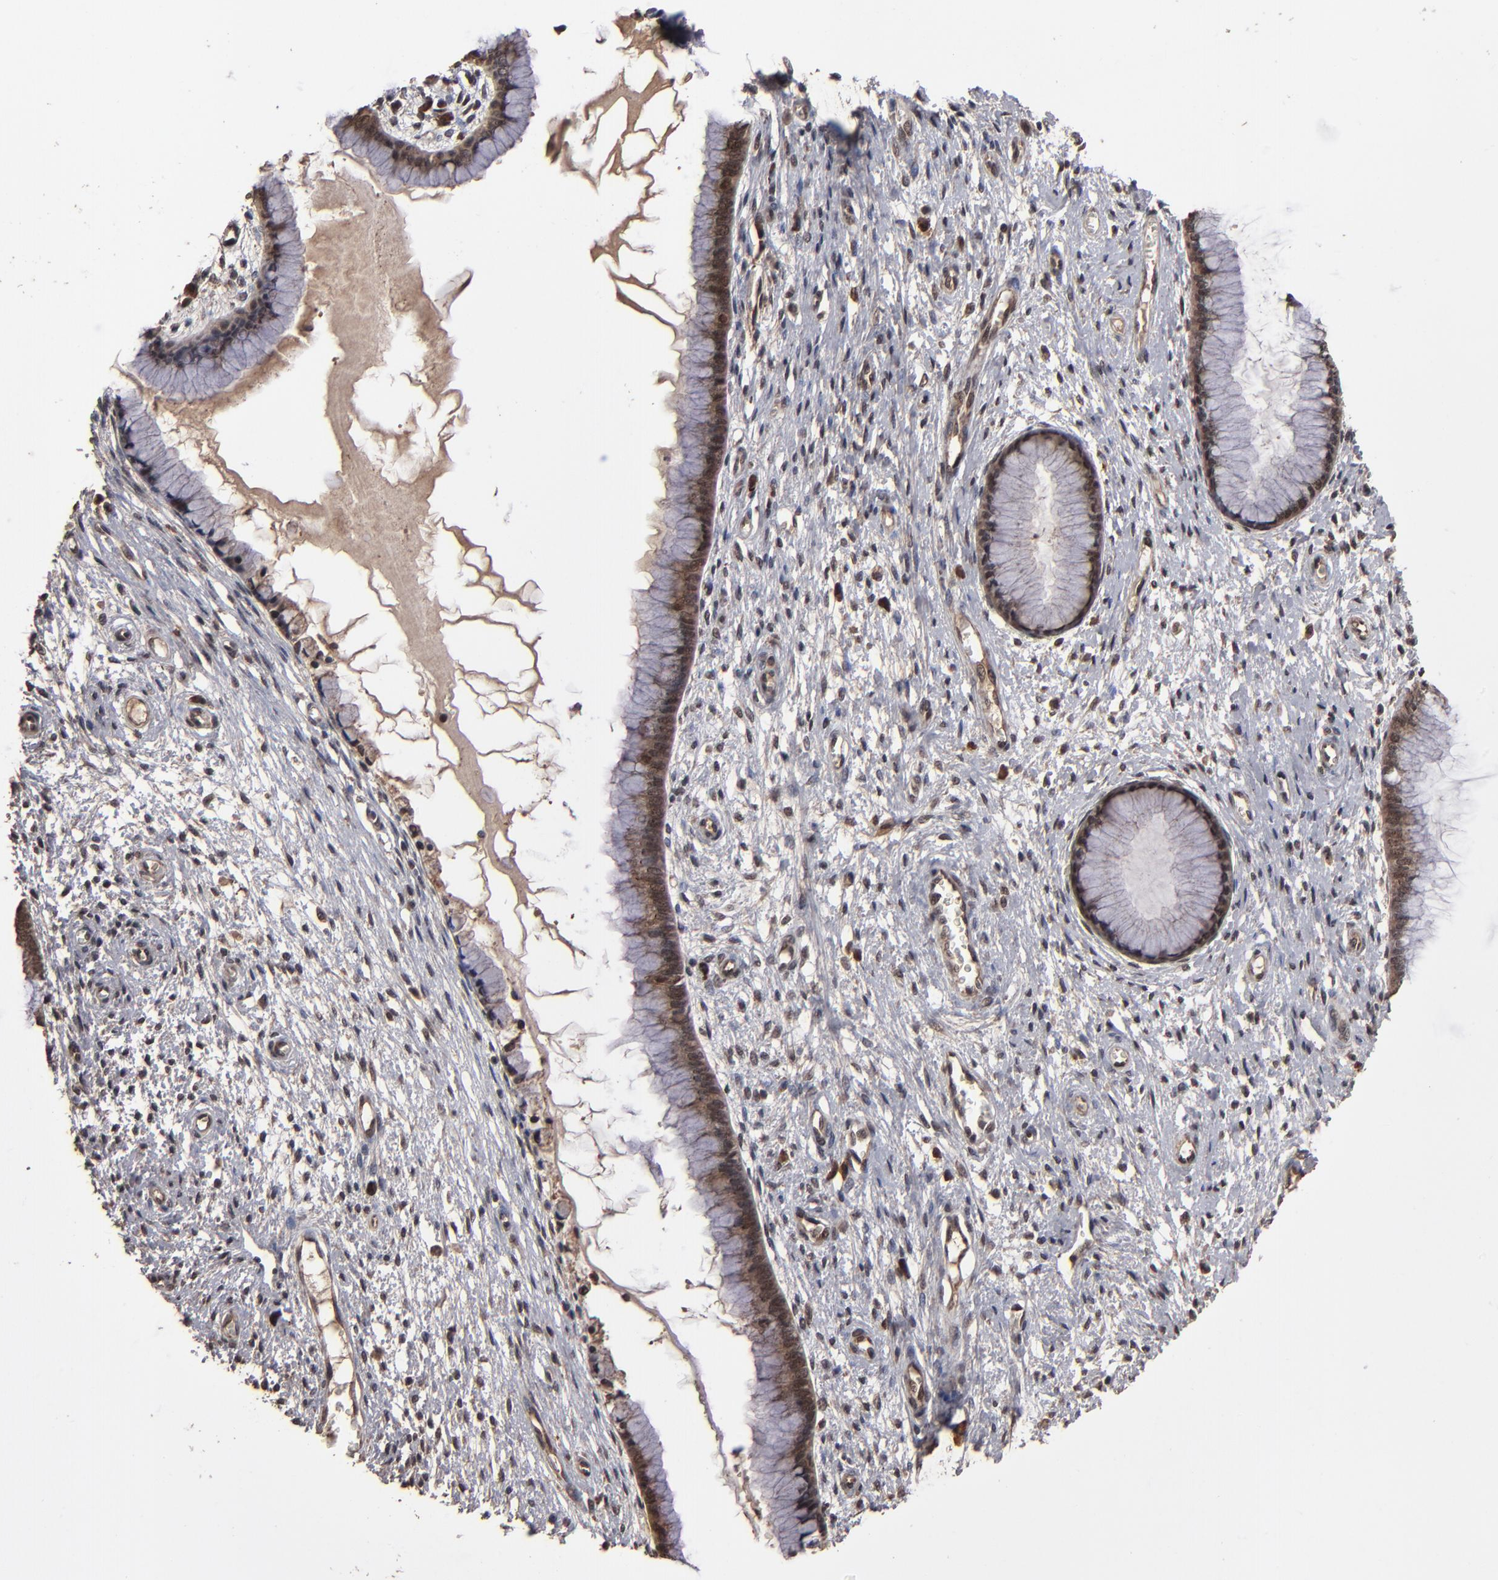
{"staining": {"intensity": "weak", "quantity": ">75%", "location": "cytoplasmic/membranous"}, "tissue": "cervix", "cell_type": "Glandular cells", "image_type": "normal", "snomed": [{"axis": "morphology", "description": "Normal tissue, NOS"}, {"axis": "topography", "description": "Cervix"}], "caption": "Brown immunohistochemical staining in benign cervix exhibits weak cytoplasmic/membranous staining in approximately >75% of glandular cells. The protein is shown in brown color, while the nuclei are stained blue.", "gene": "NXF2B", "patient": {"sex": "female", "age": 55}}